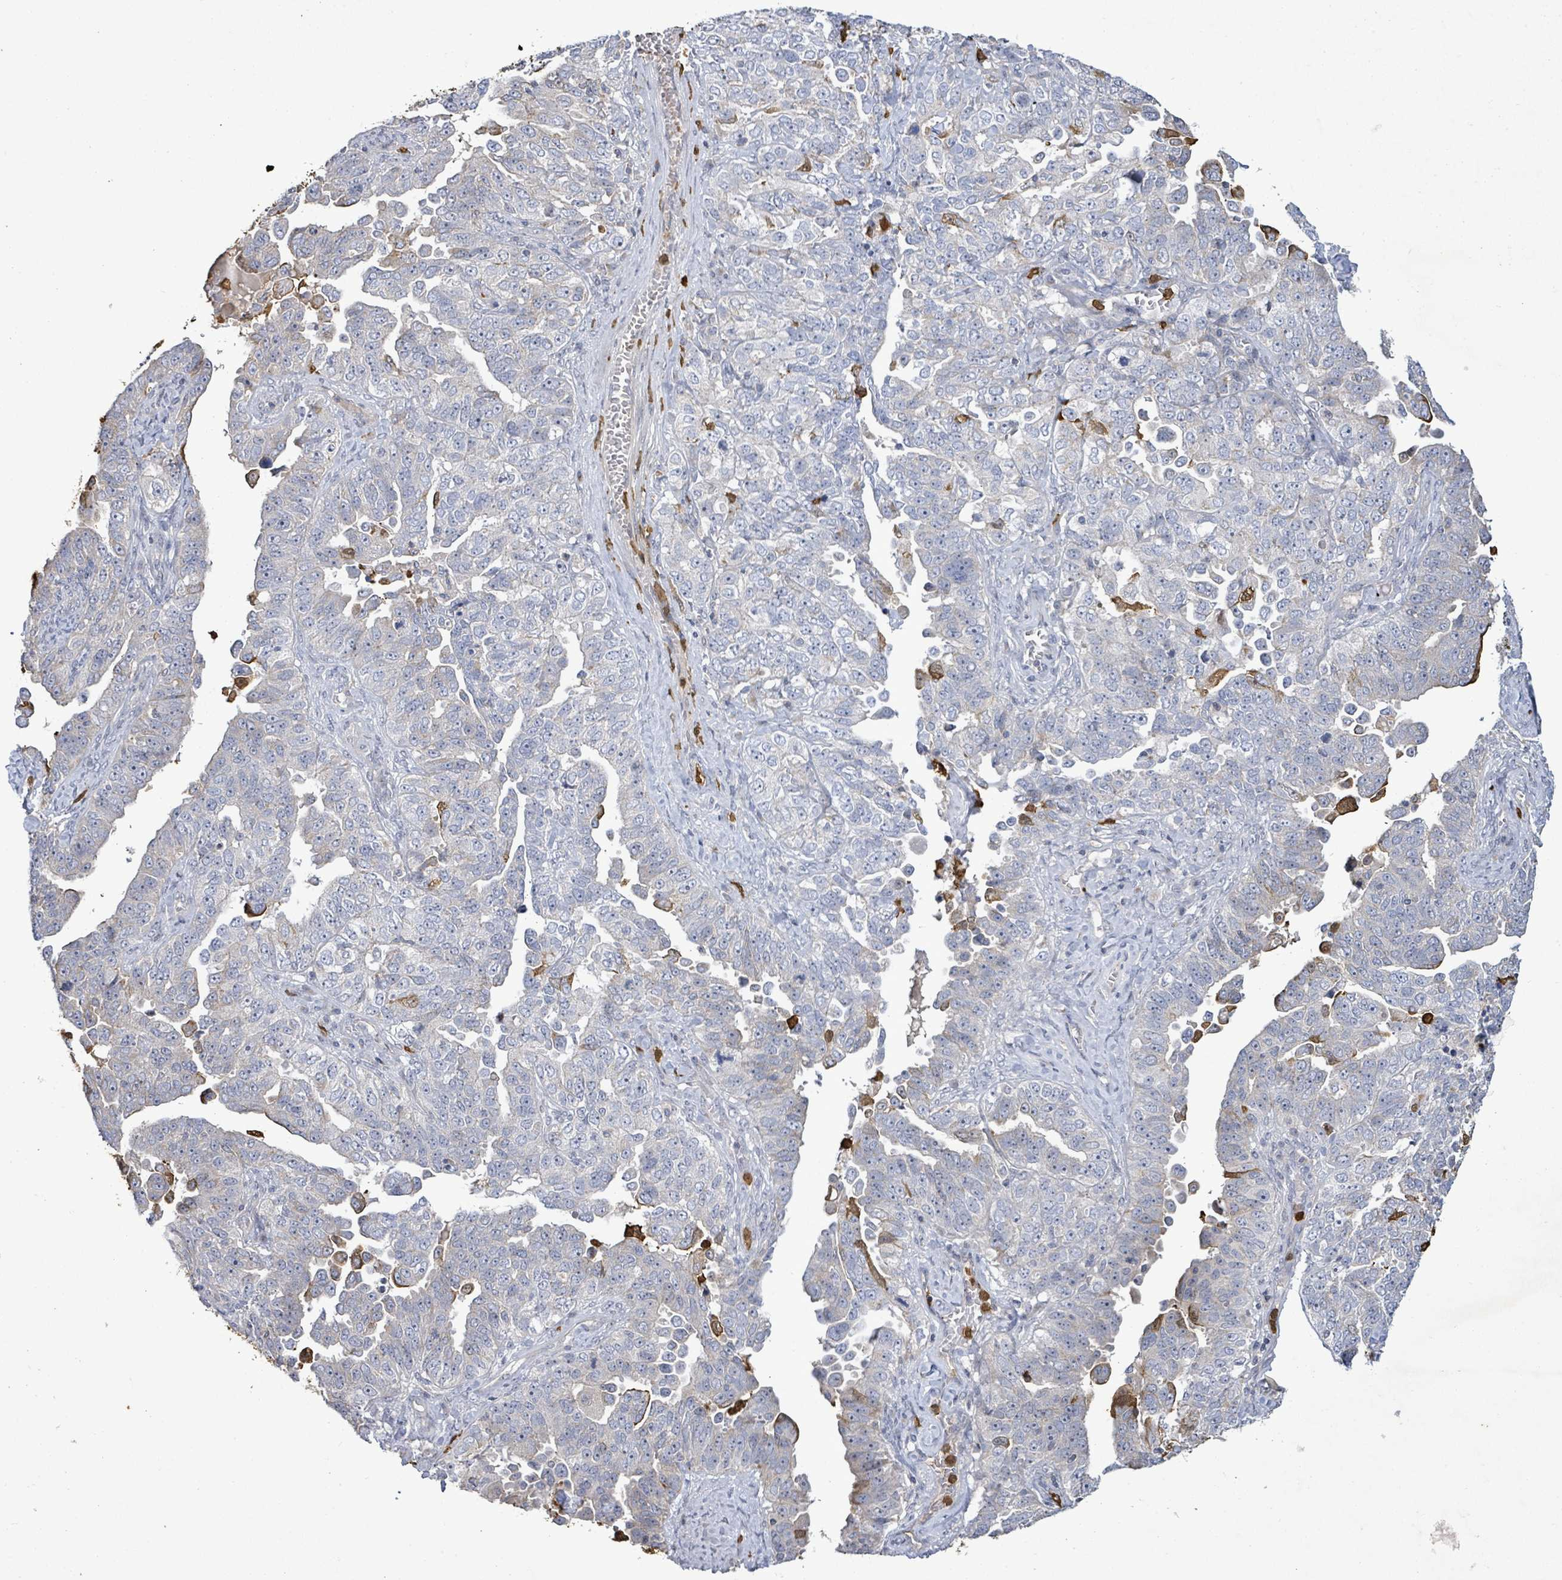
{"staining": {"intensity": "negative", "quantity": "none", "location": "none"}, "tissue": "ovarian cancer", "cell_type": "Tumor cells", "image_type": "cancer", "snomed": [{"axis": "morphology", "description": "Carcinoma, endometroid"}, {"axis": "topography", "description": "Ovary"}], "caption": "Immunohistochemistry of ovarian endometroid carcinoma shows no staining in tumor cells.", "gene": "FAM210A", "patient": {"sex": "female", "age": 62}}